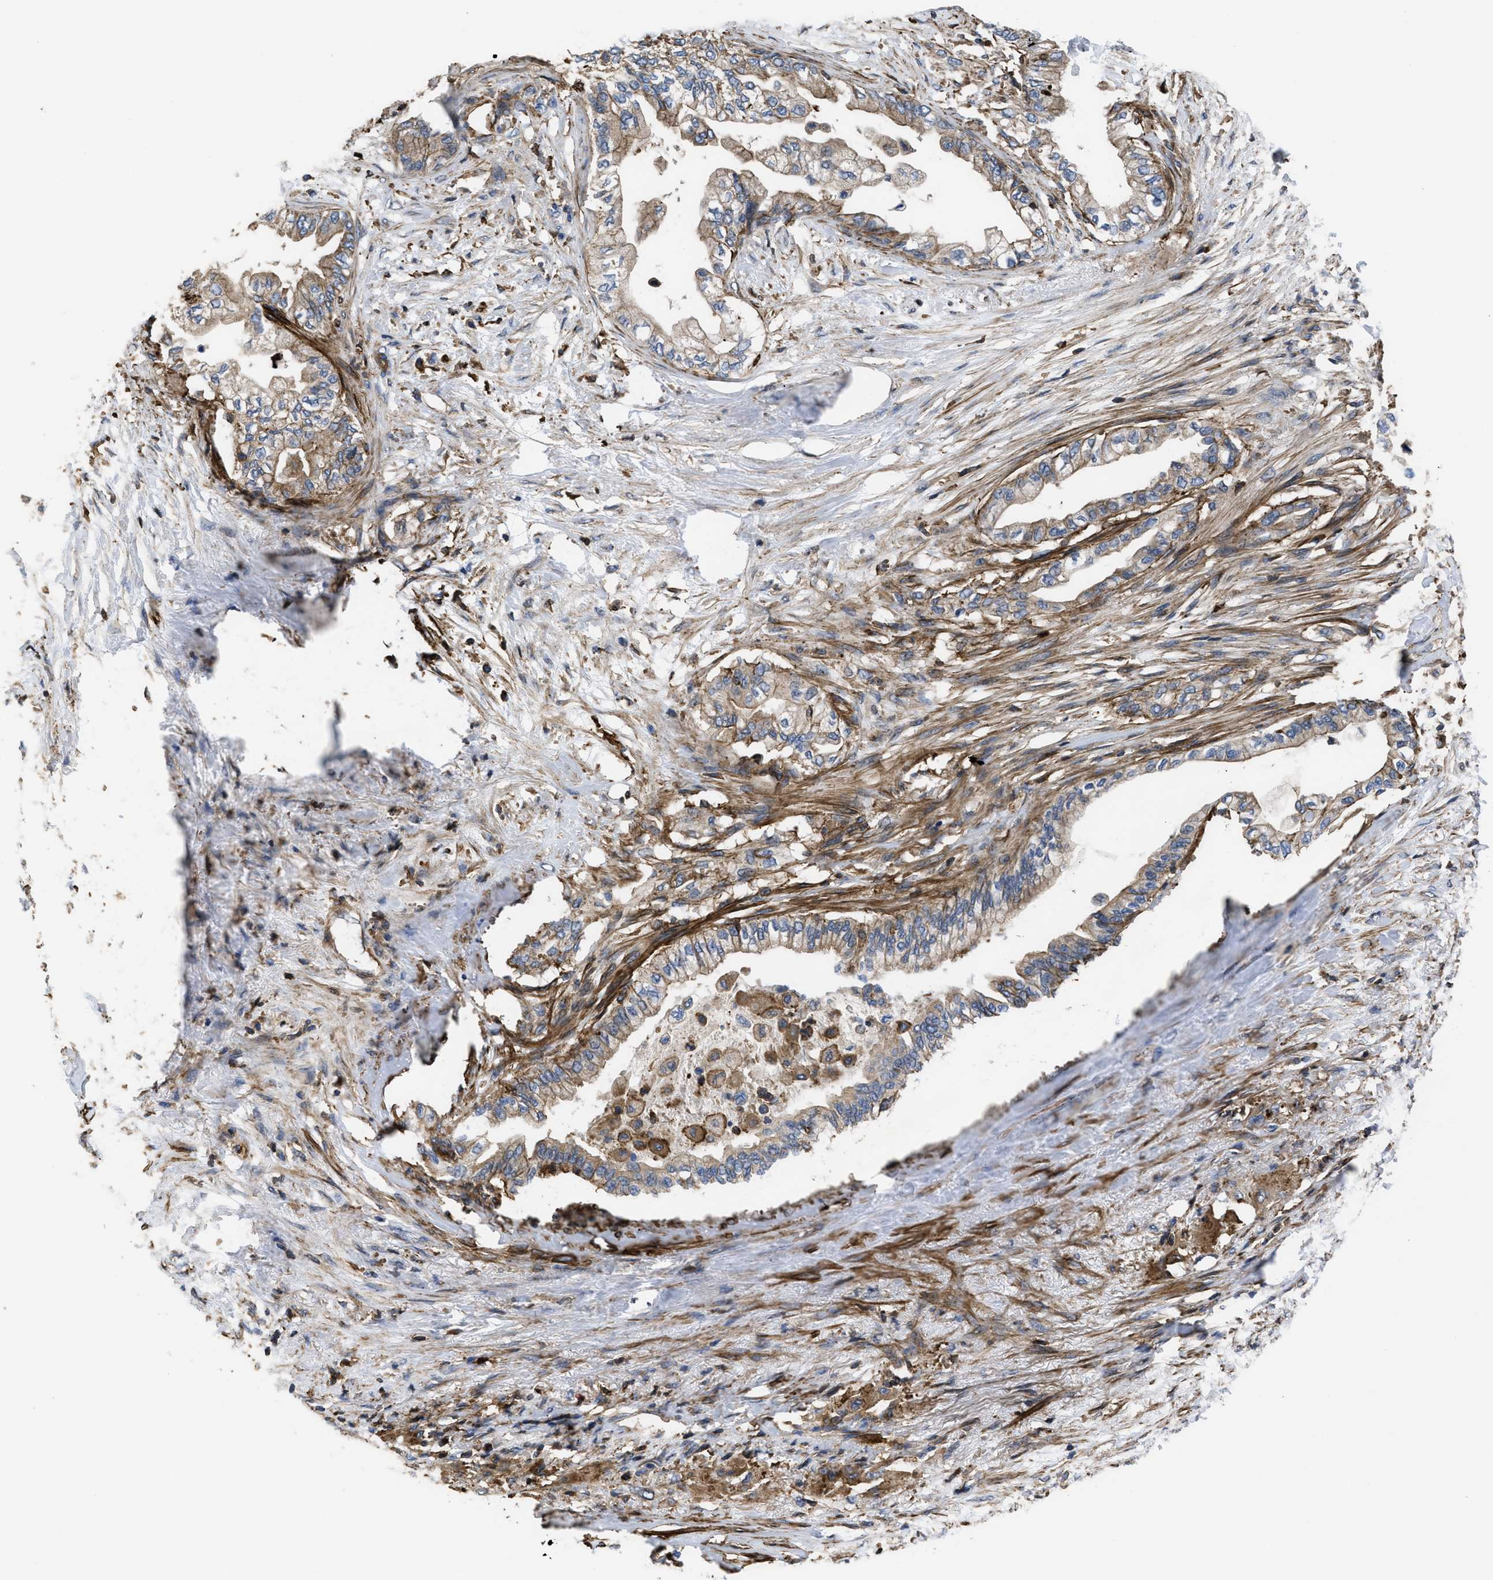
{"staining": {"intensity": "moderate", "quantity": ">75%", "location": "cytoplasmic/membranous"}, "tissue": "pancreatic cancer", "cell_type": "Tumor cells", "image_type": "cancer", "snomed": [{"axis": "morphology", "description": "Normal tissue, NOS"}, {"axis": "morphology", "description": "Adenocarcinoma, NOS"}, {"axis": "topography", "description": "Pancreas"}, {"axis": "topography", "description": "Duodenum"}], "caption": "Tumor cells reveal medium levels of moderate cytoplasmic/membranous expression in approximately >75% of cells in adenocarcinoma (pancreatic).", "gene": "SCUBE2", "patient": {"sex": "female", "age": 60}}